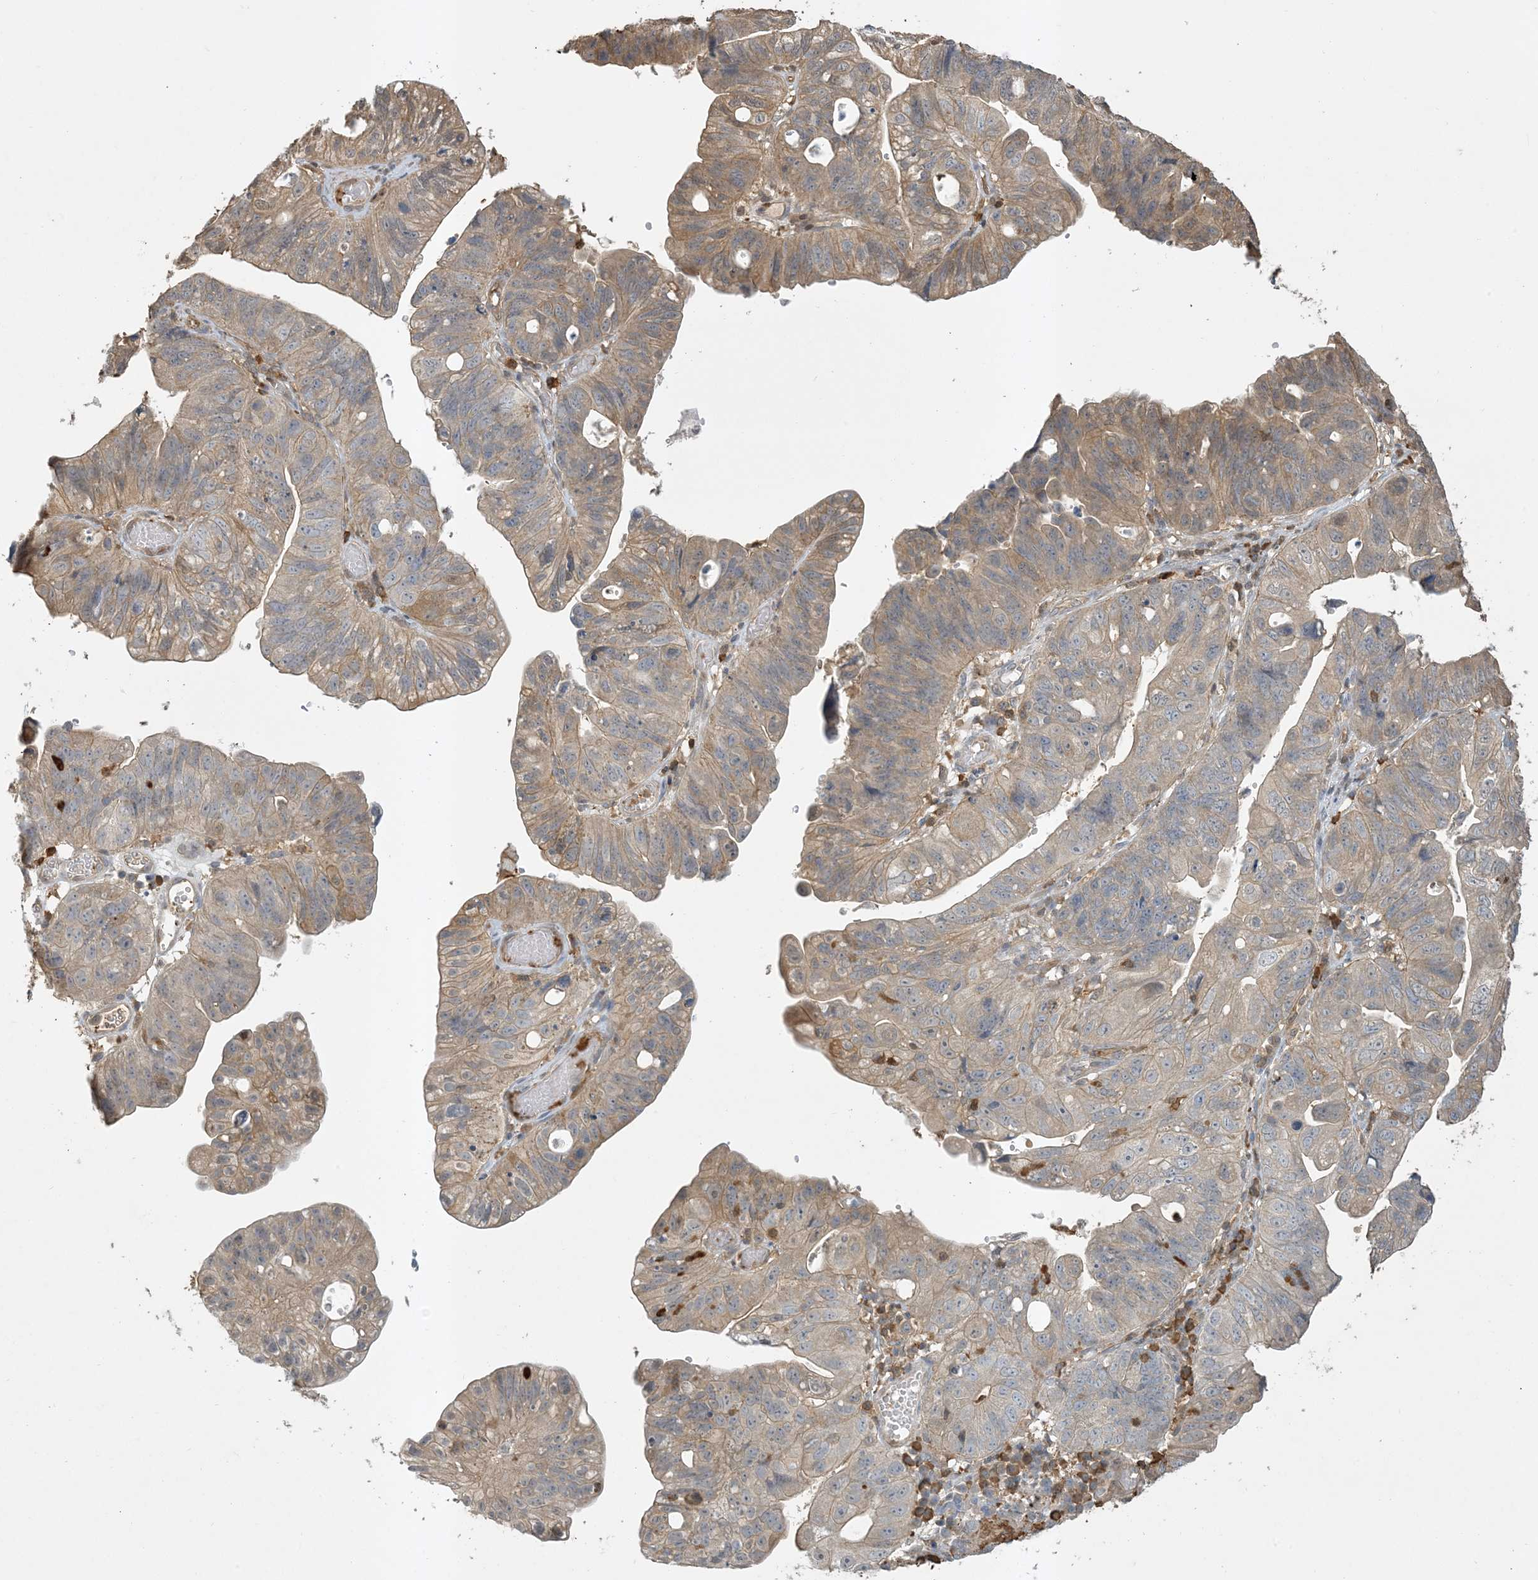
{"staining": {"intensity": "weak", "quantity": "25%-75%", "location": "cytoplasmic/membranous"}, "tissue": "stomach cancer", "cell_type": "Tumor cells", "image_type": "cancer", "snomed": [{"axis": "morphology", "description": "Adenocarcinoma, NOS"}, {"axis": "topography", "description": "Stomach"}], "caption": "This photomicrograph demonstrates immunohistochemistry (IHC) staining of stomach adenocarcinoma, with low weak cytoplasmic/membranous expression in about 25%-75% of tumor cells.", "gene": "TMSB4X", "patient": {"sex": "male", "age": 59}}